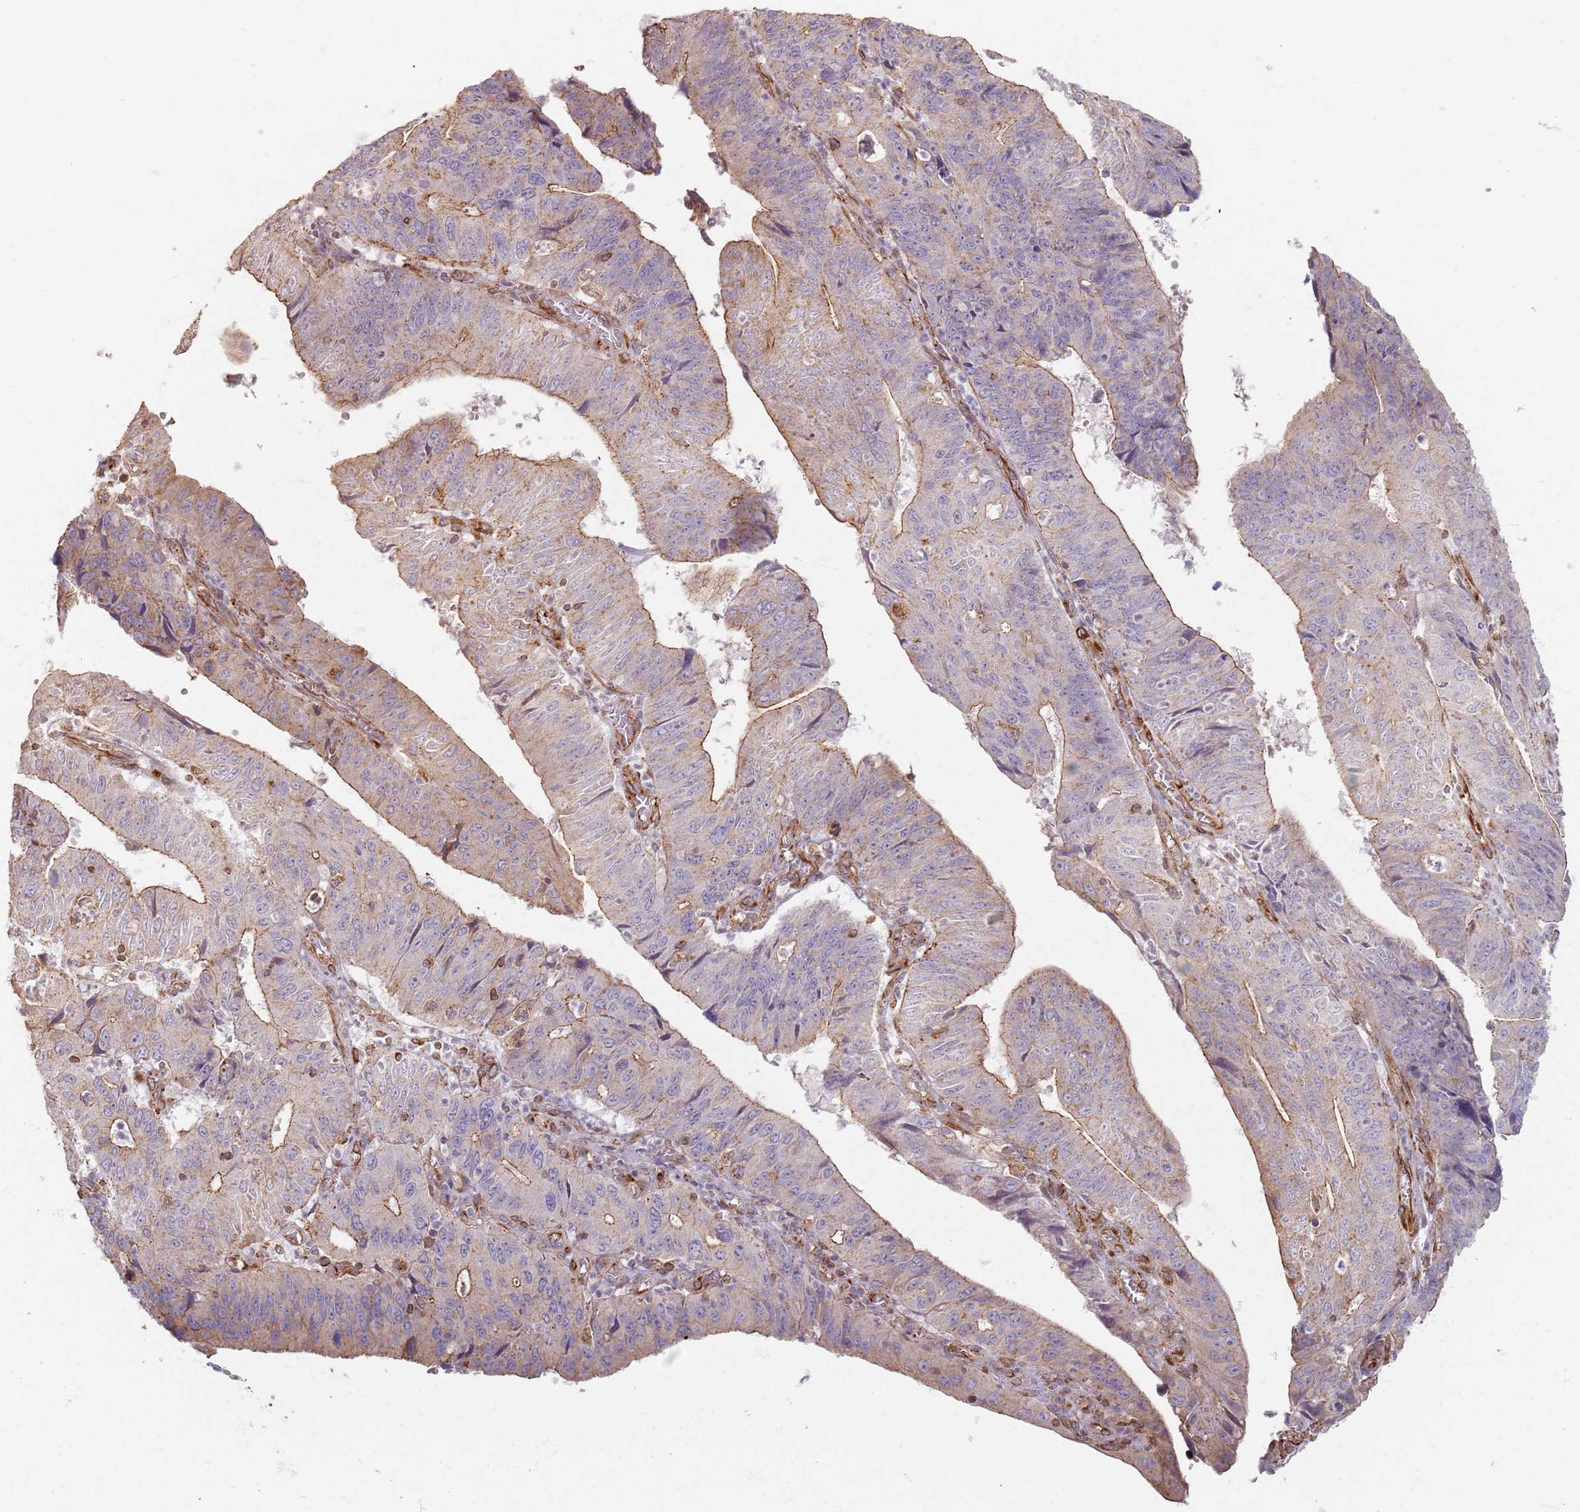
{"staining": {"intensity": "weak", "quantity": "25%-75%", "location": "cytoplasmic/membranous"}, "tissue": "stomach cancer", "cell_type": "Tumor cells", "image_type": "cancer", "snomed": [{"axis": "morphology", "description": "Adenocarcinoma, NOS"}, {"axis": "topography", "description": "Stomach"}], "caption": "Human stomach cancer (adenocarcinoma) stained with a protein marker displays weak staining in tumor cells.", "gene": "KCNA5", "patient": {"sex": "male", "age": 59}}